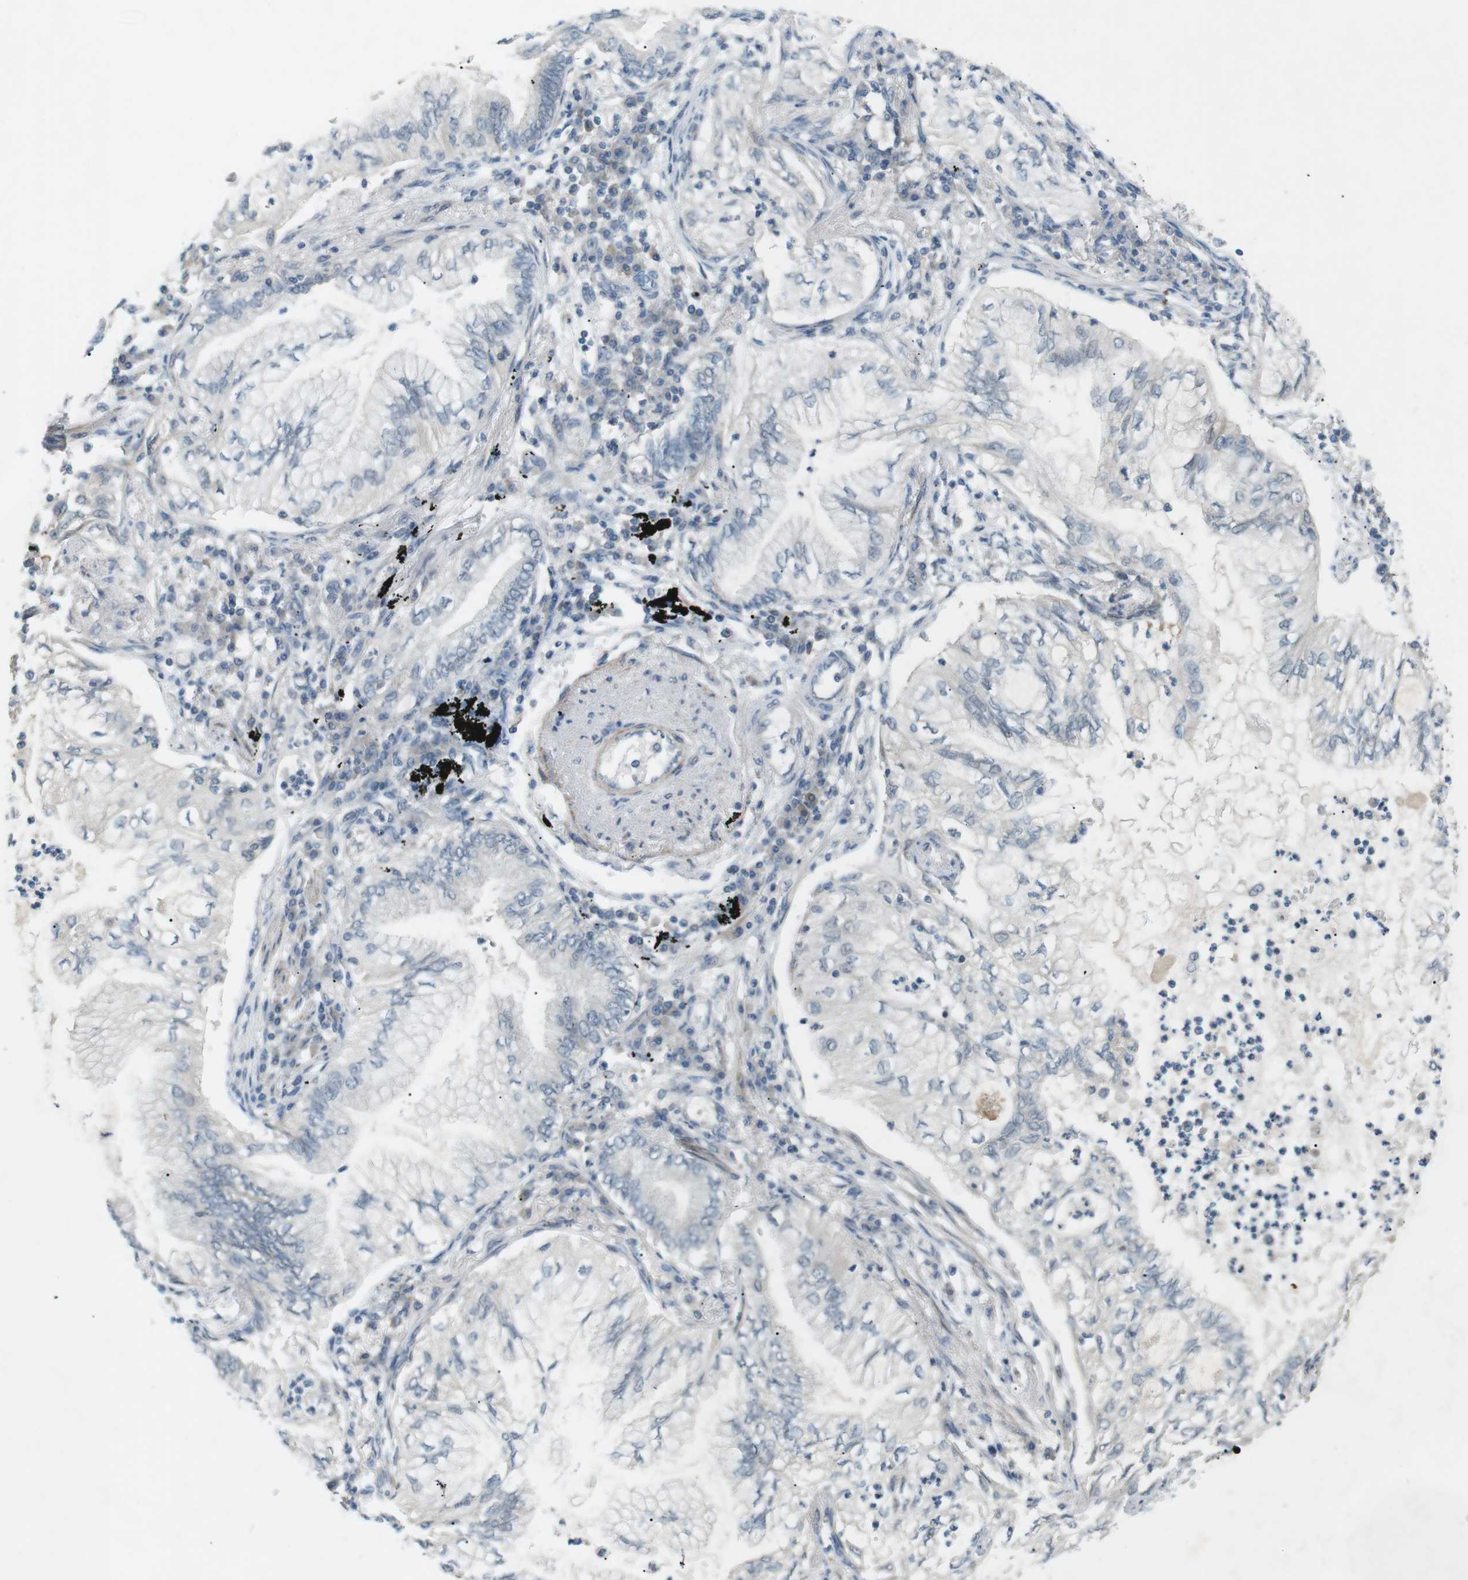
{"staining": {"intensity": "negative", "quantity": "none", "location": "none"}, "tissue": "lung cancer", "cell_type": "Tumor cells", "image_type": "cancer", "snomed": [{"axis": "morphology", "description": "Normal tissue, NOS"}, {"axis": "morphology", "description": "Adenocarcinoma, NOS"}, {"axis": "topography", "description": "Bronchus"}, {"axis": "topography", "description": "Lung"}], "caption": "Lung adenocarcinoma was stained to show a protein in brown. There is no significant staining in tumor cells.", "gene": "RTN3", "patient": {"sex": "female", "age": 70}}